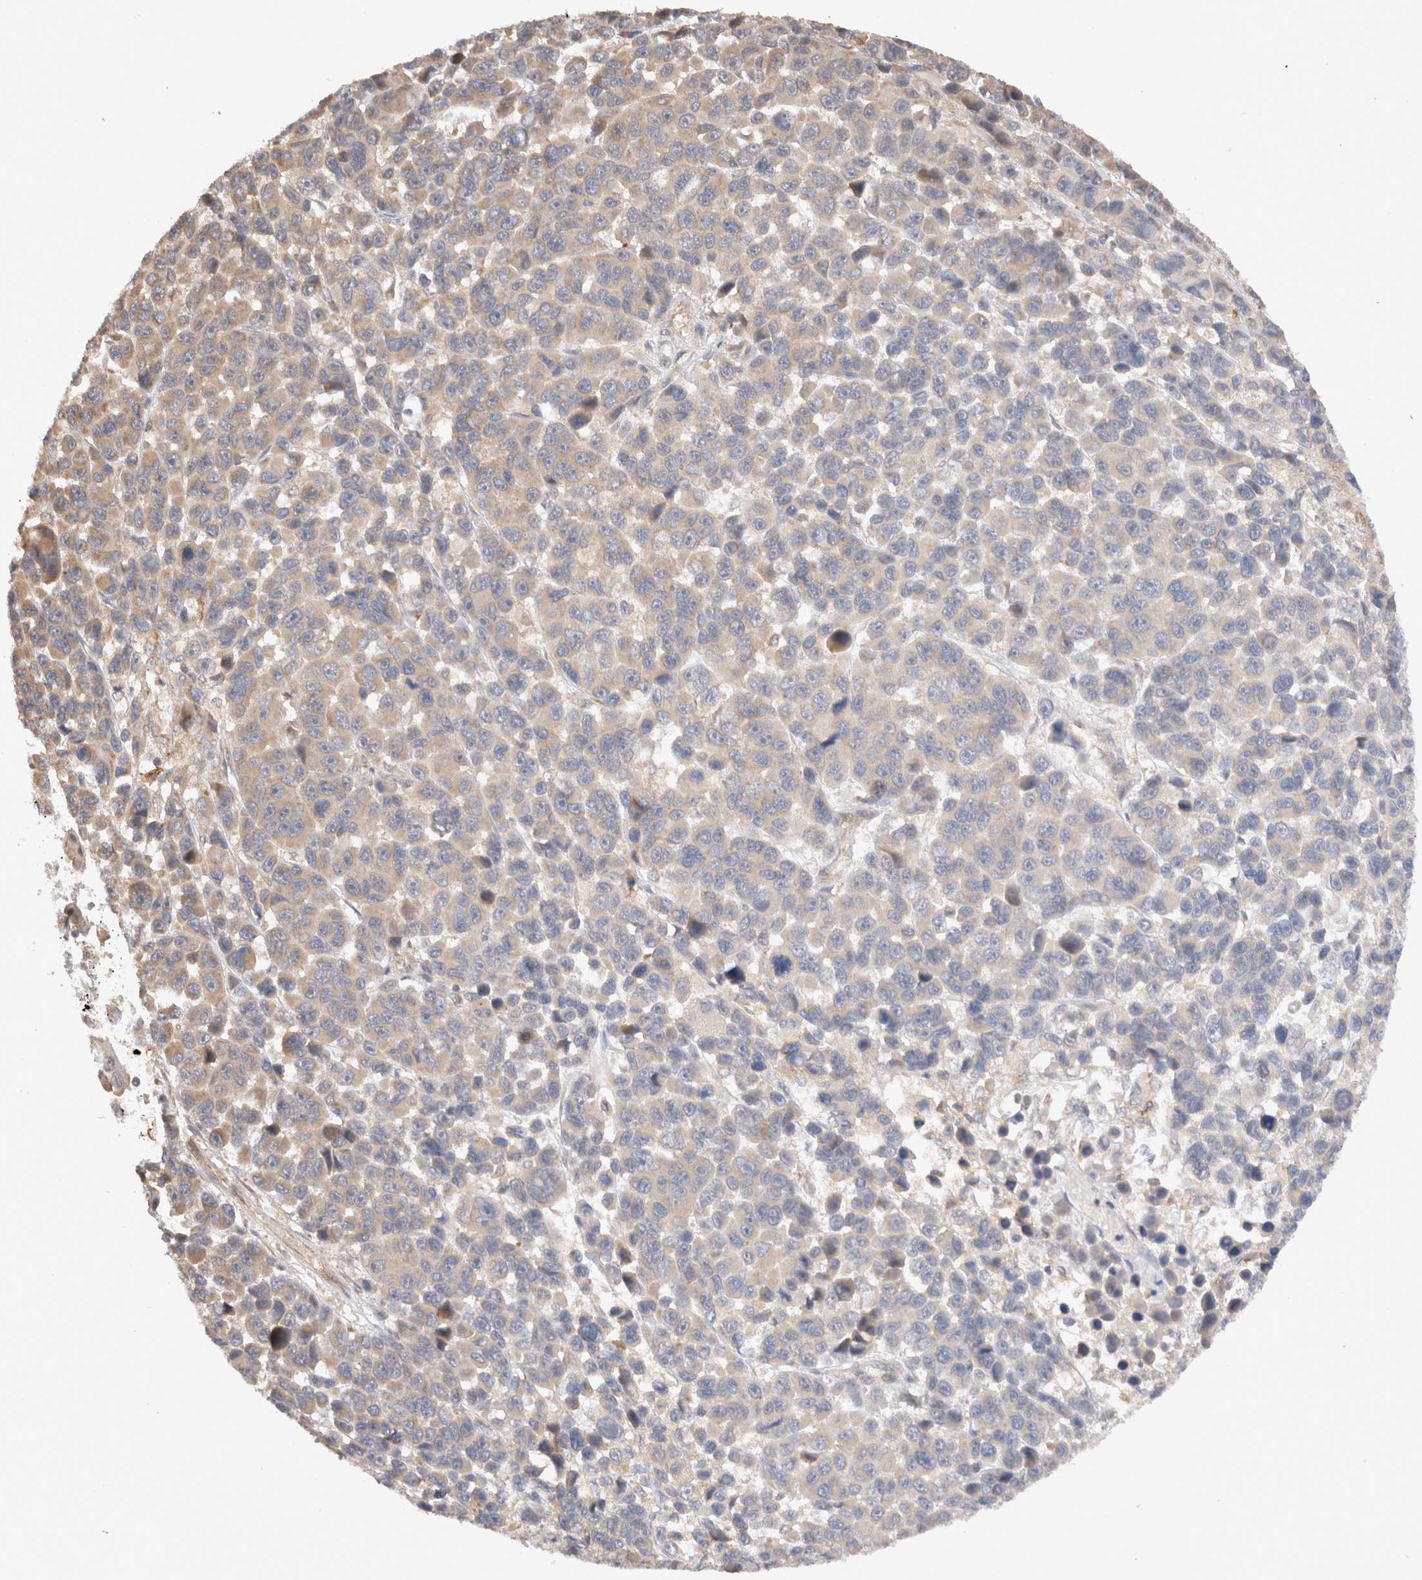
{"staining": {"intensity": "moderate", "quantity": "<25%", "location": "cytoplasmic/membranous"}, "tissue": "melanoma", "cell_type": "Tumor cells", "image_type": "cancer", "snomed": [{"axis": "morphology", "description": "Malignant melanoma, NOS"}, {"axis": "topography", "description": "Skin"}], "caption": "Approximately <25% of tumor cells in melanoma show moderate cytoplasmic/membranous protein staining as visualized by brown immunohistochemical staining.", "gene": "KLHL20", "patient": {"sex": "male", "age": 53}}